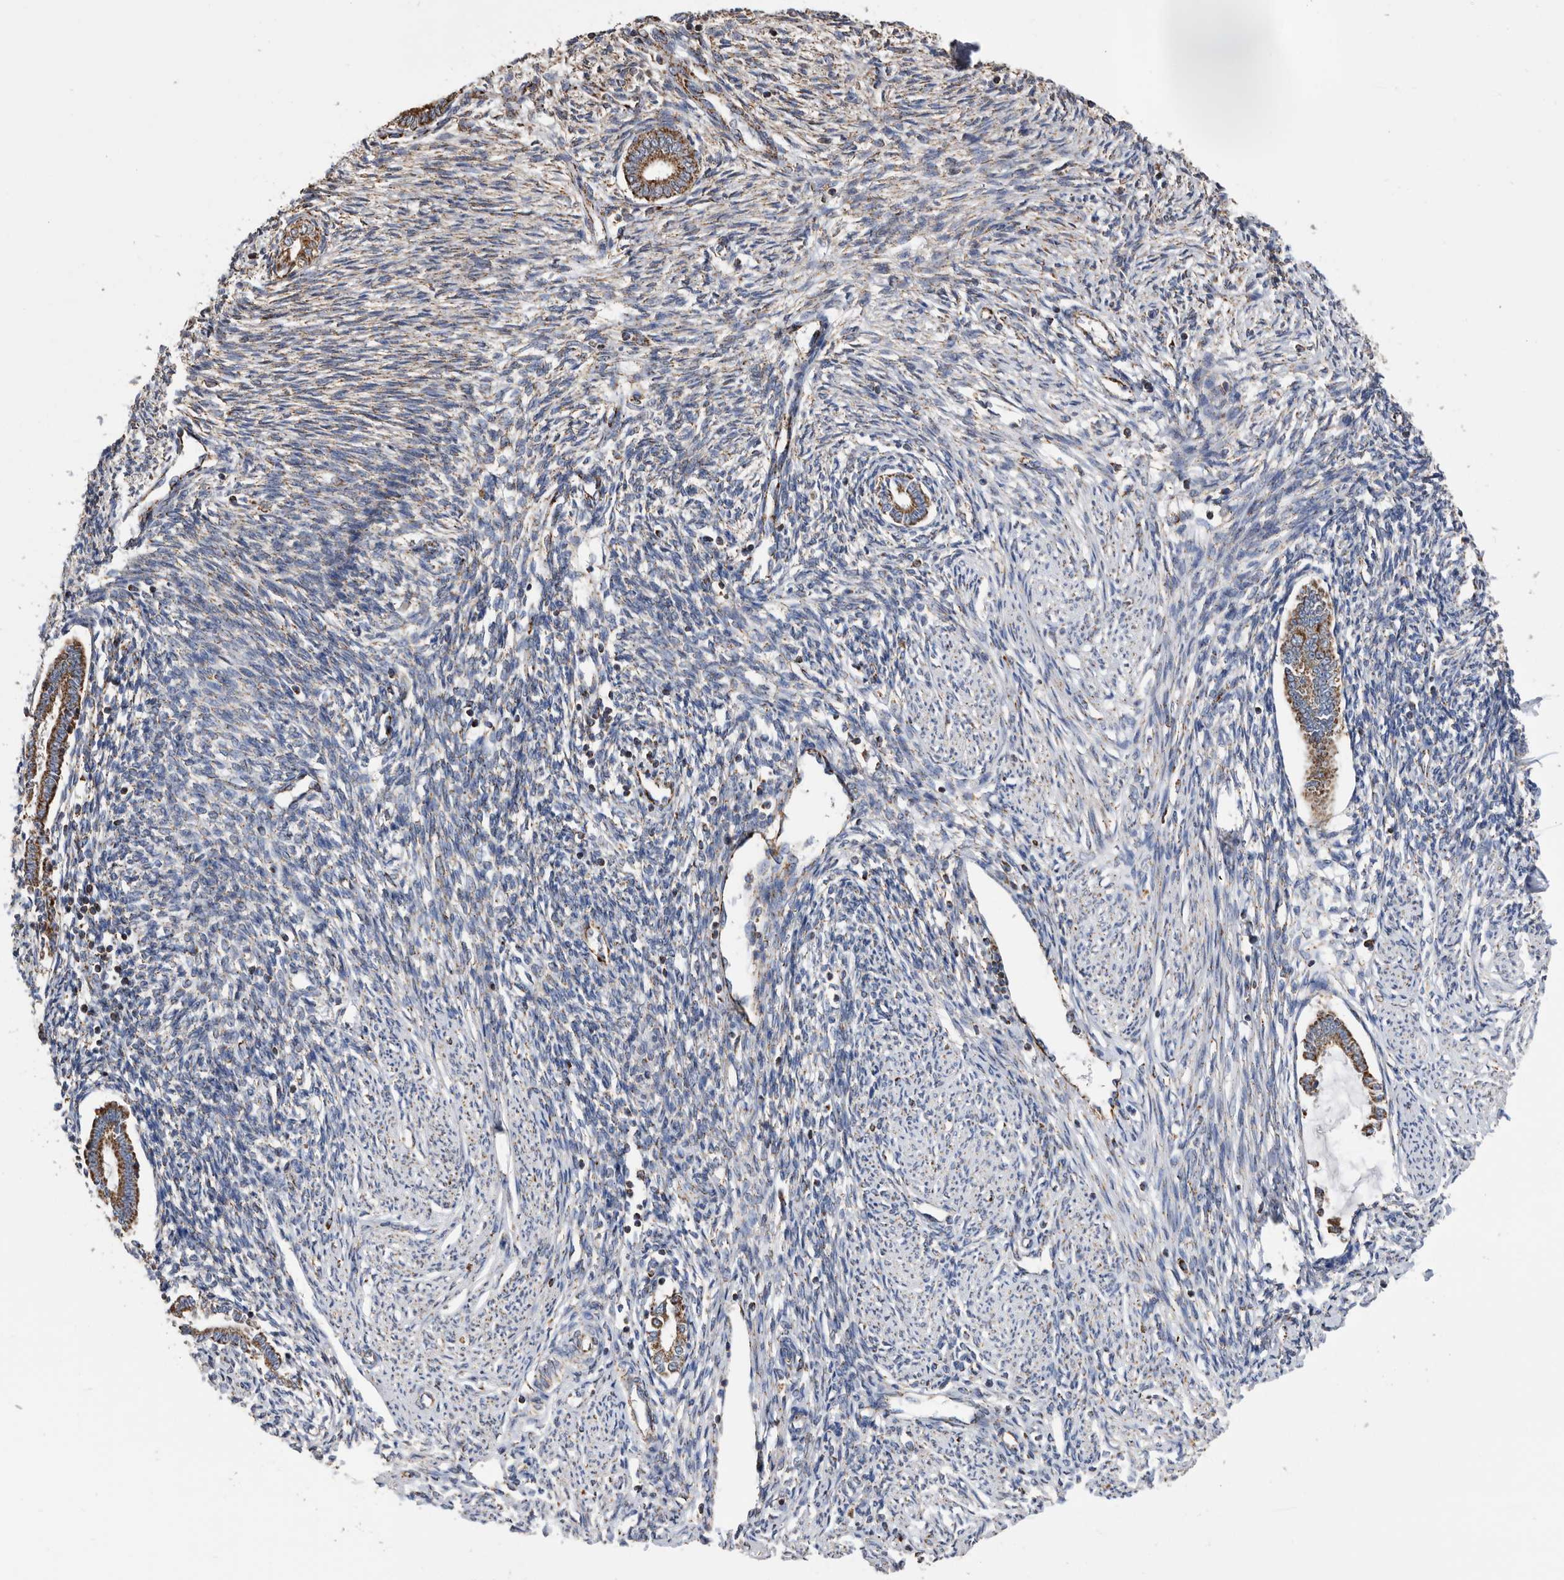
{"staining": {"intensity": "moderate", "quantity": "<25%", "location": "cytoplasmic/membranous"}, "tissue": "endometrium", "cell_type": "Cells in endometrial stroma", "image_type": "normal", "snomed": [{"axis": "morphology", "description": "Normal tissue, NOS"}, {"axis": "topography", "description": "Endometrium"}], "caption": "IHC micrograph of normal human endometrium stained for a protein (brown), which demonstrates low levels of moderate cytoplasmic/membranous staining in about <25% of cells in endometrial stroma.", "gene": "WFDC1", "patient": {"sex": "female", "age": 56}}